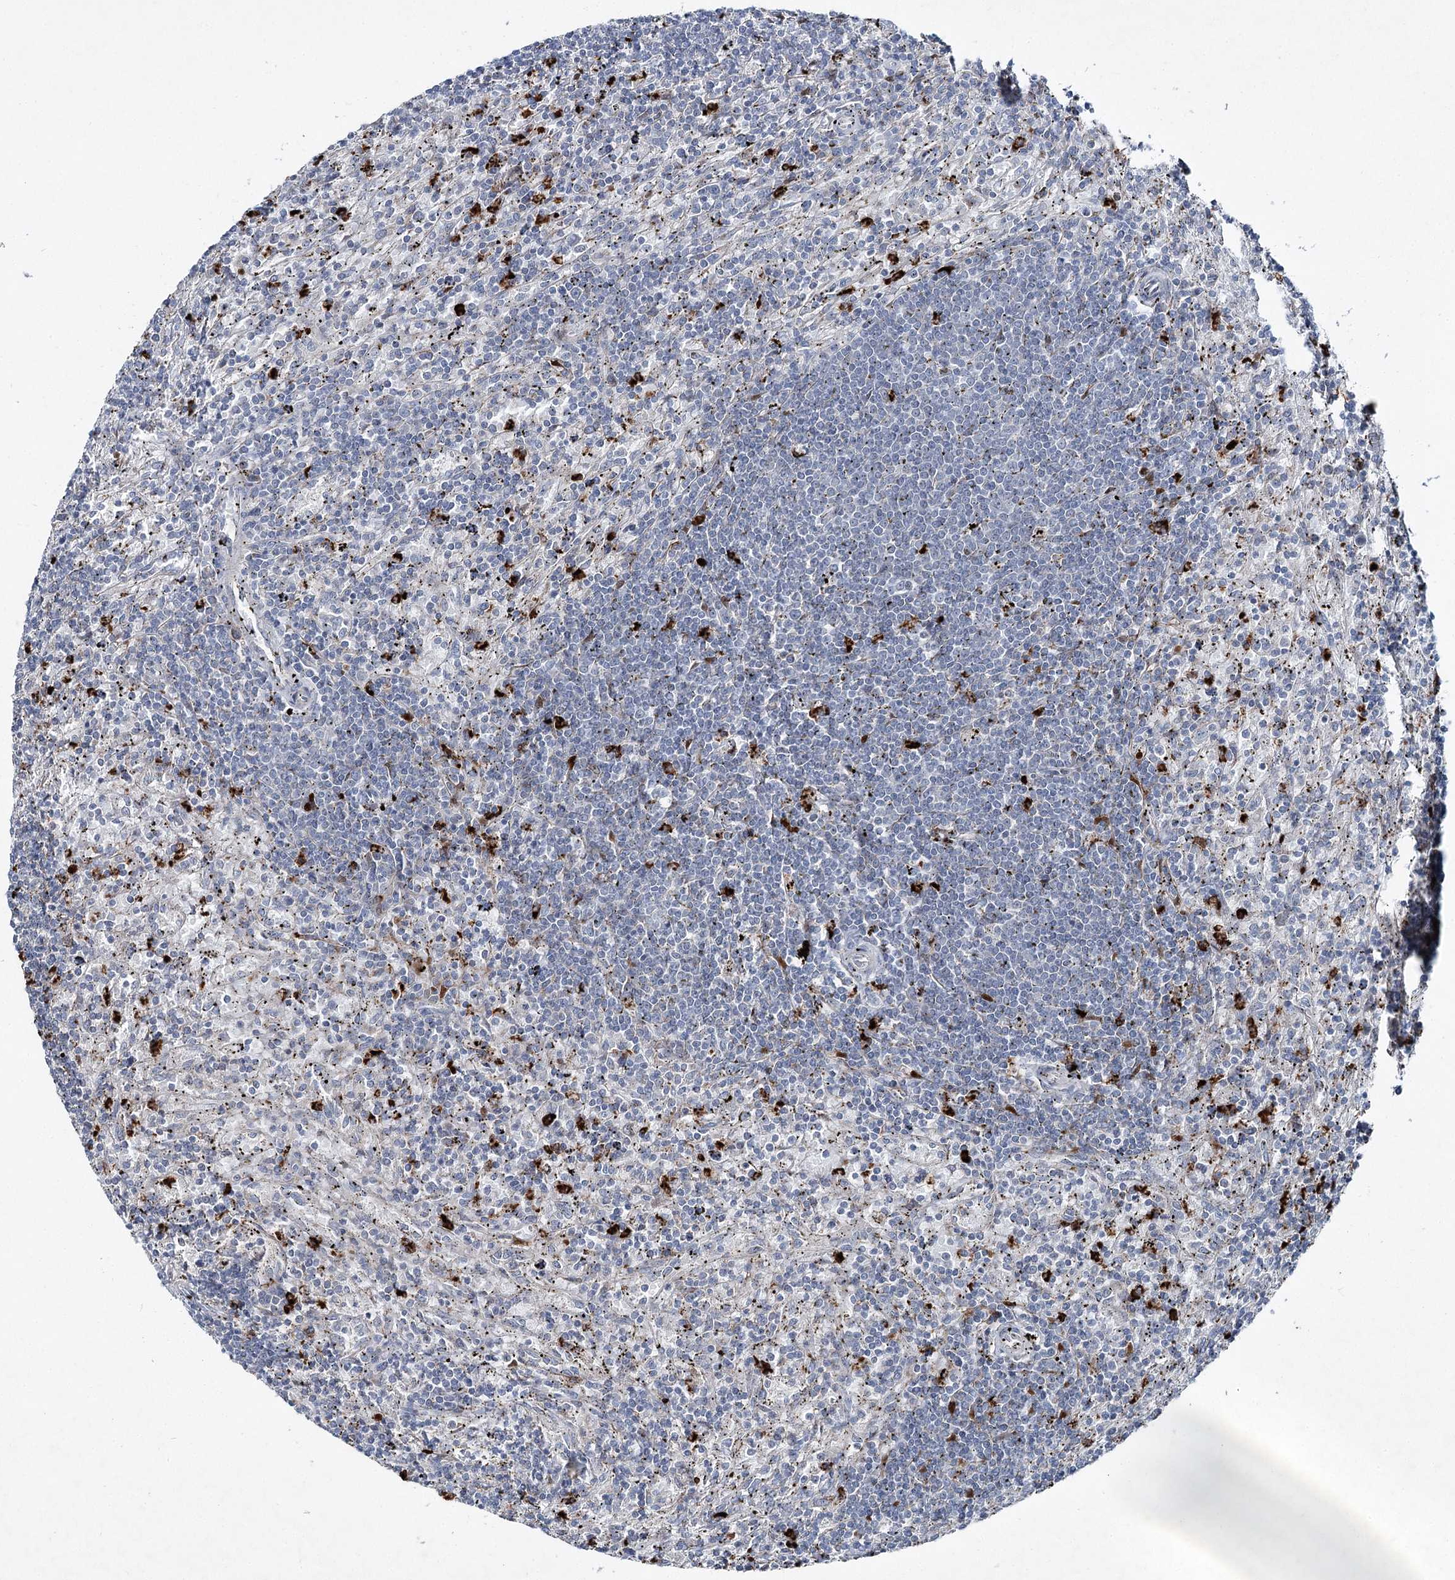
{"staining": {"intensity": "negative", "quantity": "none", "location": "none"}, "tissue": "lymphoma", "cell_type": "Tumor cells", "image_type": "cancer", "snomed": [{"axis": "morphology", "description": "Malignant lymphoma, non-Hodgkin's type, Low grade"}, {"axis": "topography", "description": "Spleen"}], "caption": "This is a photomicrograph of immunohistochemistry staining of malignant lymphoma, non-Hodgkin's type (low-grade), which shows no positivity in tumor cells.", "gene": "PLA2G12A", "patient": {"sex": "male", "age": 76}}